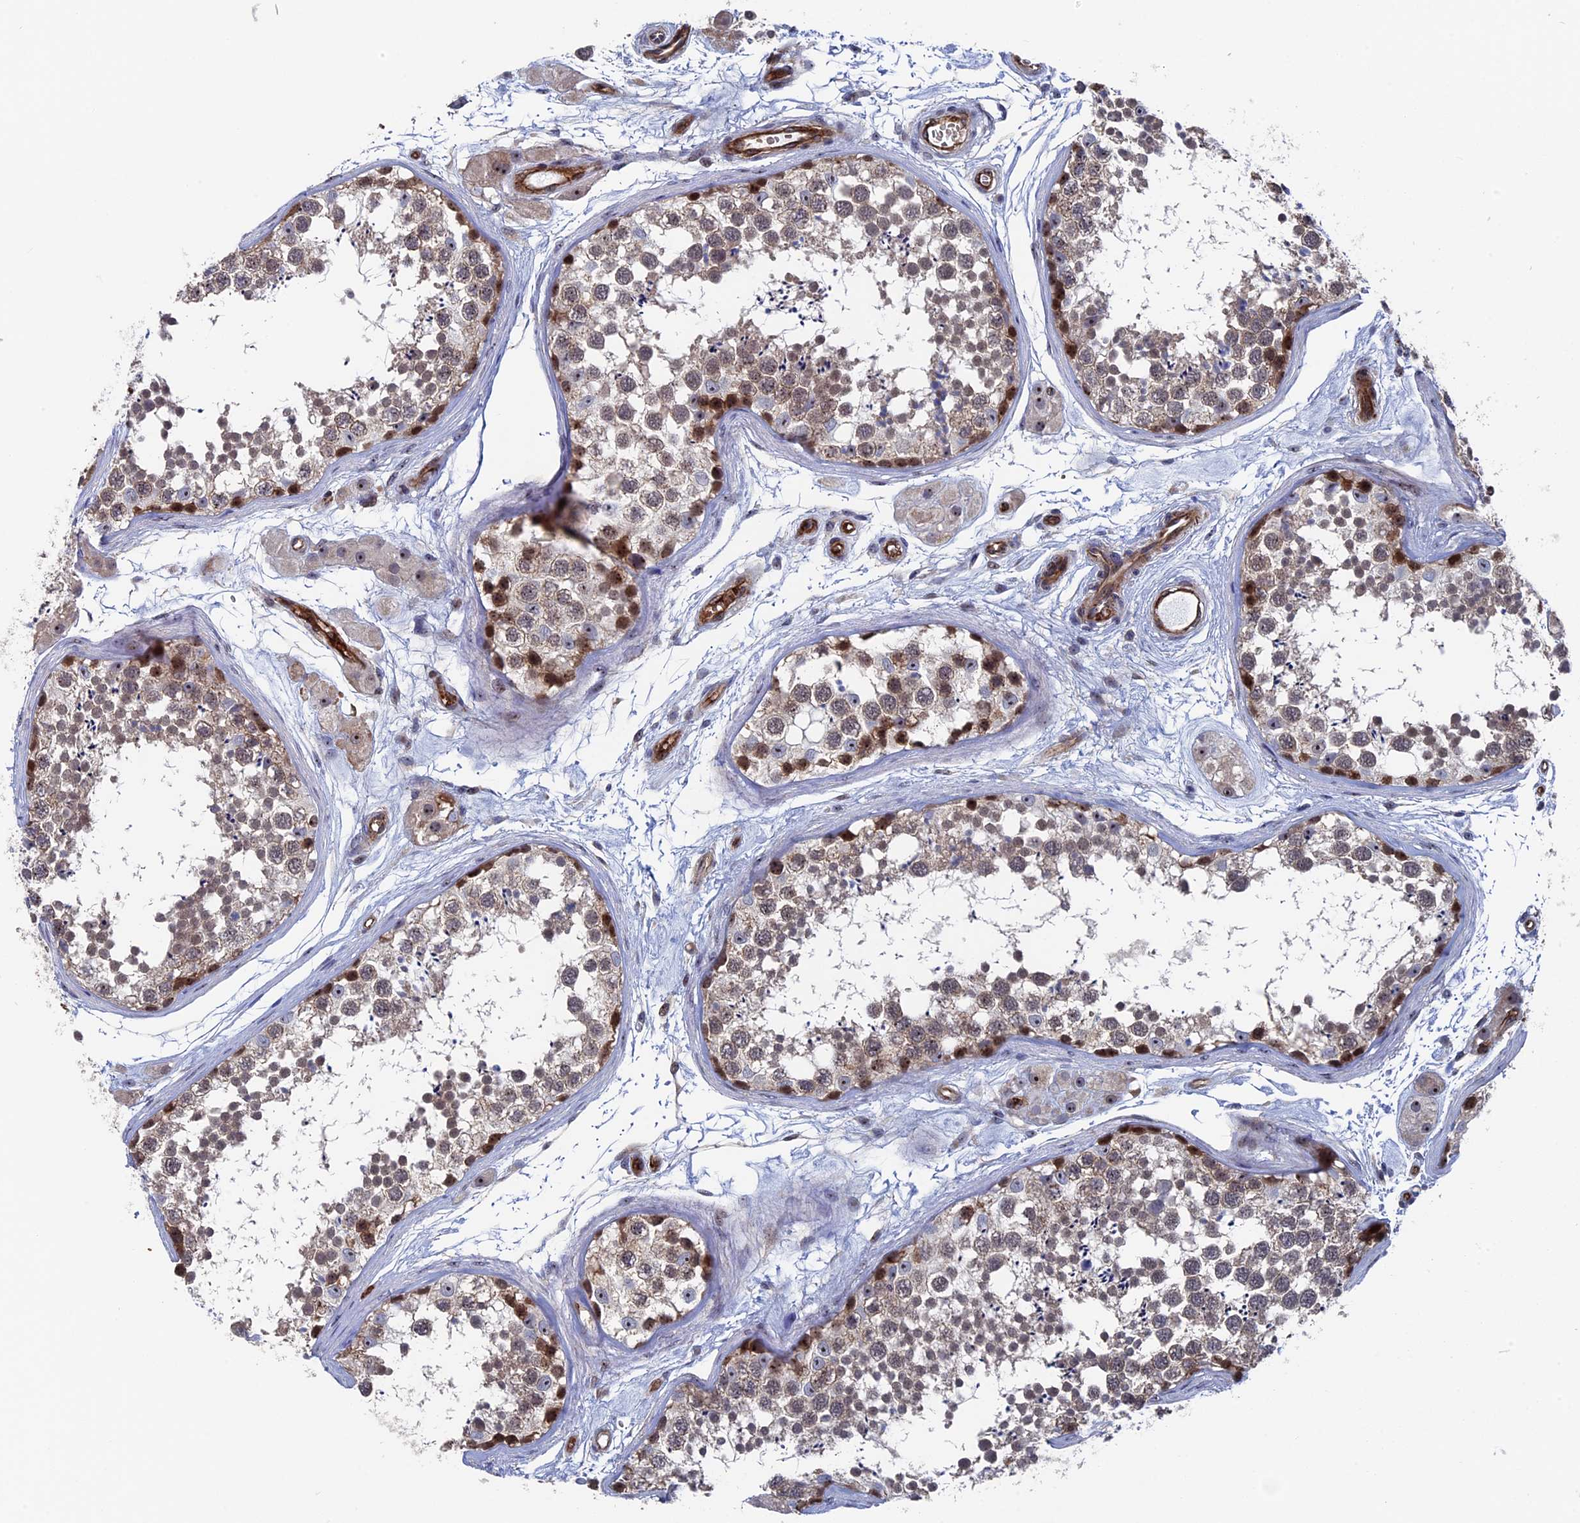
{"staining": {"intensity": "moderate", "quantity": "<25%", "location": "cytoplasmic/membranous,nuclear"}, "tissue": "testis", "cell_type": "Cells in seminiferous ducts", "image_type": "normal", "snomed": [{"axis": "morphology", "description": "Normal tissue, NOS"}, {"axis": "topography", "description": "Testis"}], "caption": "An immunohistochemistry histopathology image of benign tissue is shown. Protein staining in brown labels moderate cytoplasmic/membranous,nuclear positivity in testis within cells in seminiferous ducts. (DAB (3,3'-diaminobenzidine) IHC with brightfield microscopy, high magnification).", "gene": "EXOSC9", "patient": {"sex": "male", "age": 56}}